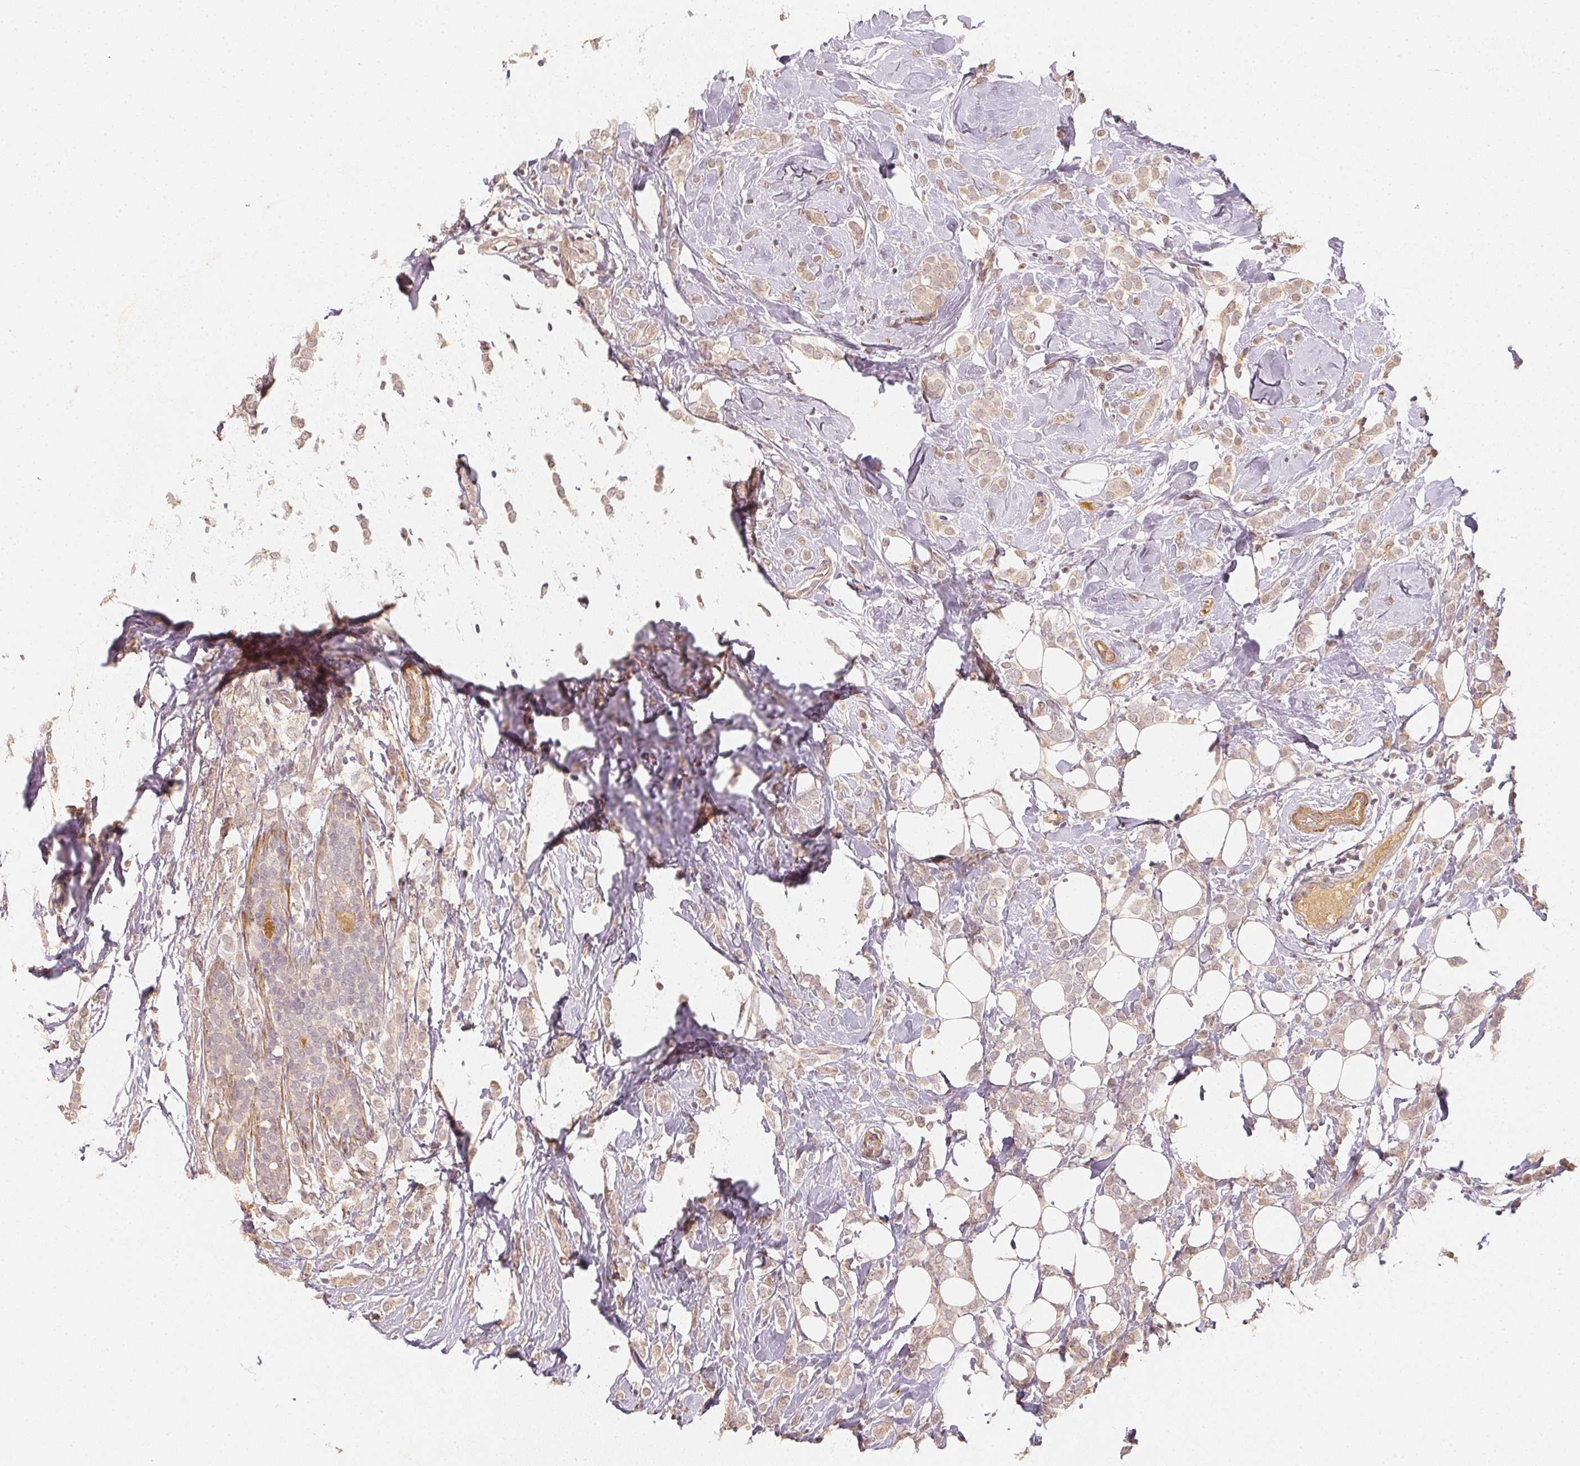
{"staining": {"intensity": "negative", "quantity": "none", "location": "none"}, "tissue": "breast cancer", "cell_type": "Tumor cells", "image_type": "cancer", "snomed": [{"axis": "morphology", "description": "Lobular carcinoma"}, {"axis": "topography", "description": "Breast"}], "caption": "This is an immunohistochemistry micrograph of human lobular carcinoma (breast). There is no positivity in tumor cells.", "gene": "SERPINE1", "patient": {"sex": "female", "age": 49}}